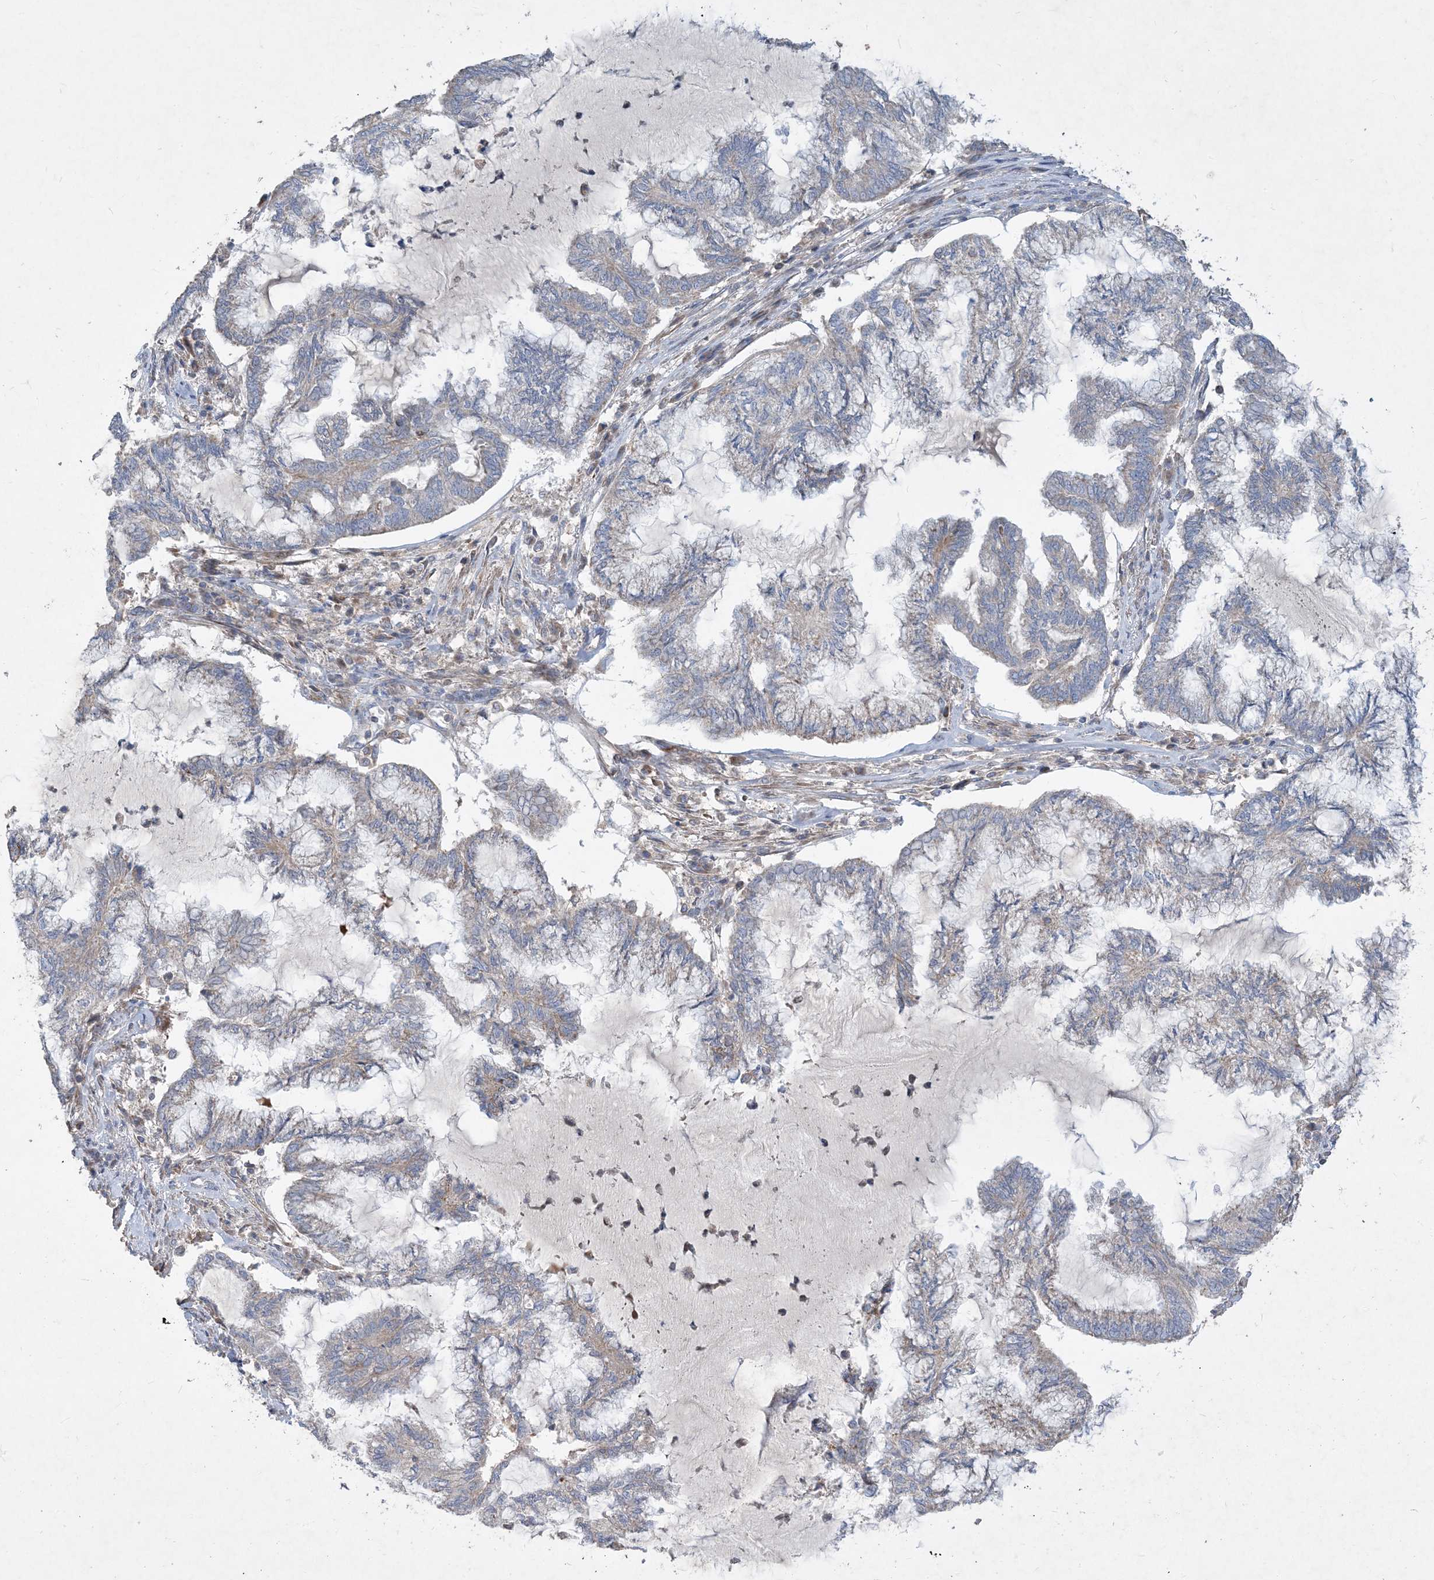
{"staining": {"intensity": "weak", "quantity": "<25%", "location": "cytoplasmic/membranous"}, "tissue": "endometrial cancer", "cell_type": "Tumor cells", "image_type": "cancer", "snomed": [{"axis": "morphology", "description": "Adenocarcinoma, NOS"}, {"axis": "topography", "description": "Endometrium"}], "caption": "Immunohistochemistry (IHC) of endometrial adenocarcinoma reveals no positivity in tumor cells. Nuclei are stained in blue.", "gene": "ECHDC1", "patient": {"sex": "female", "age": 86}}